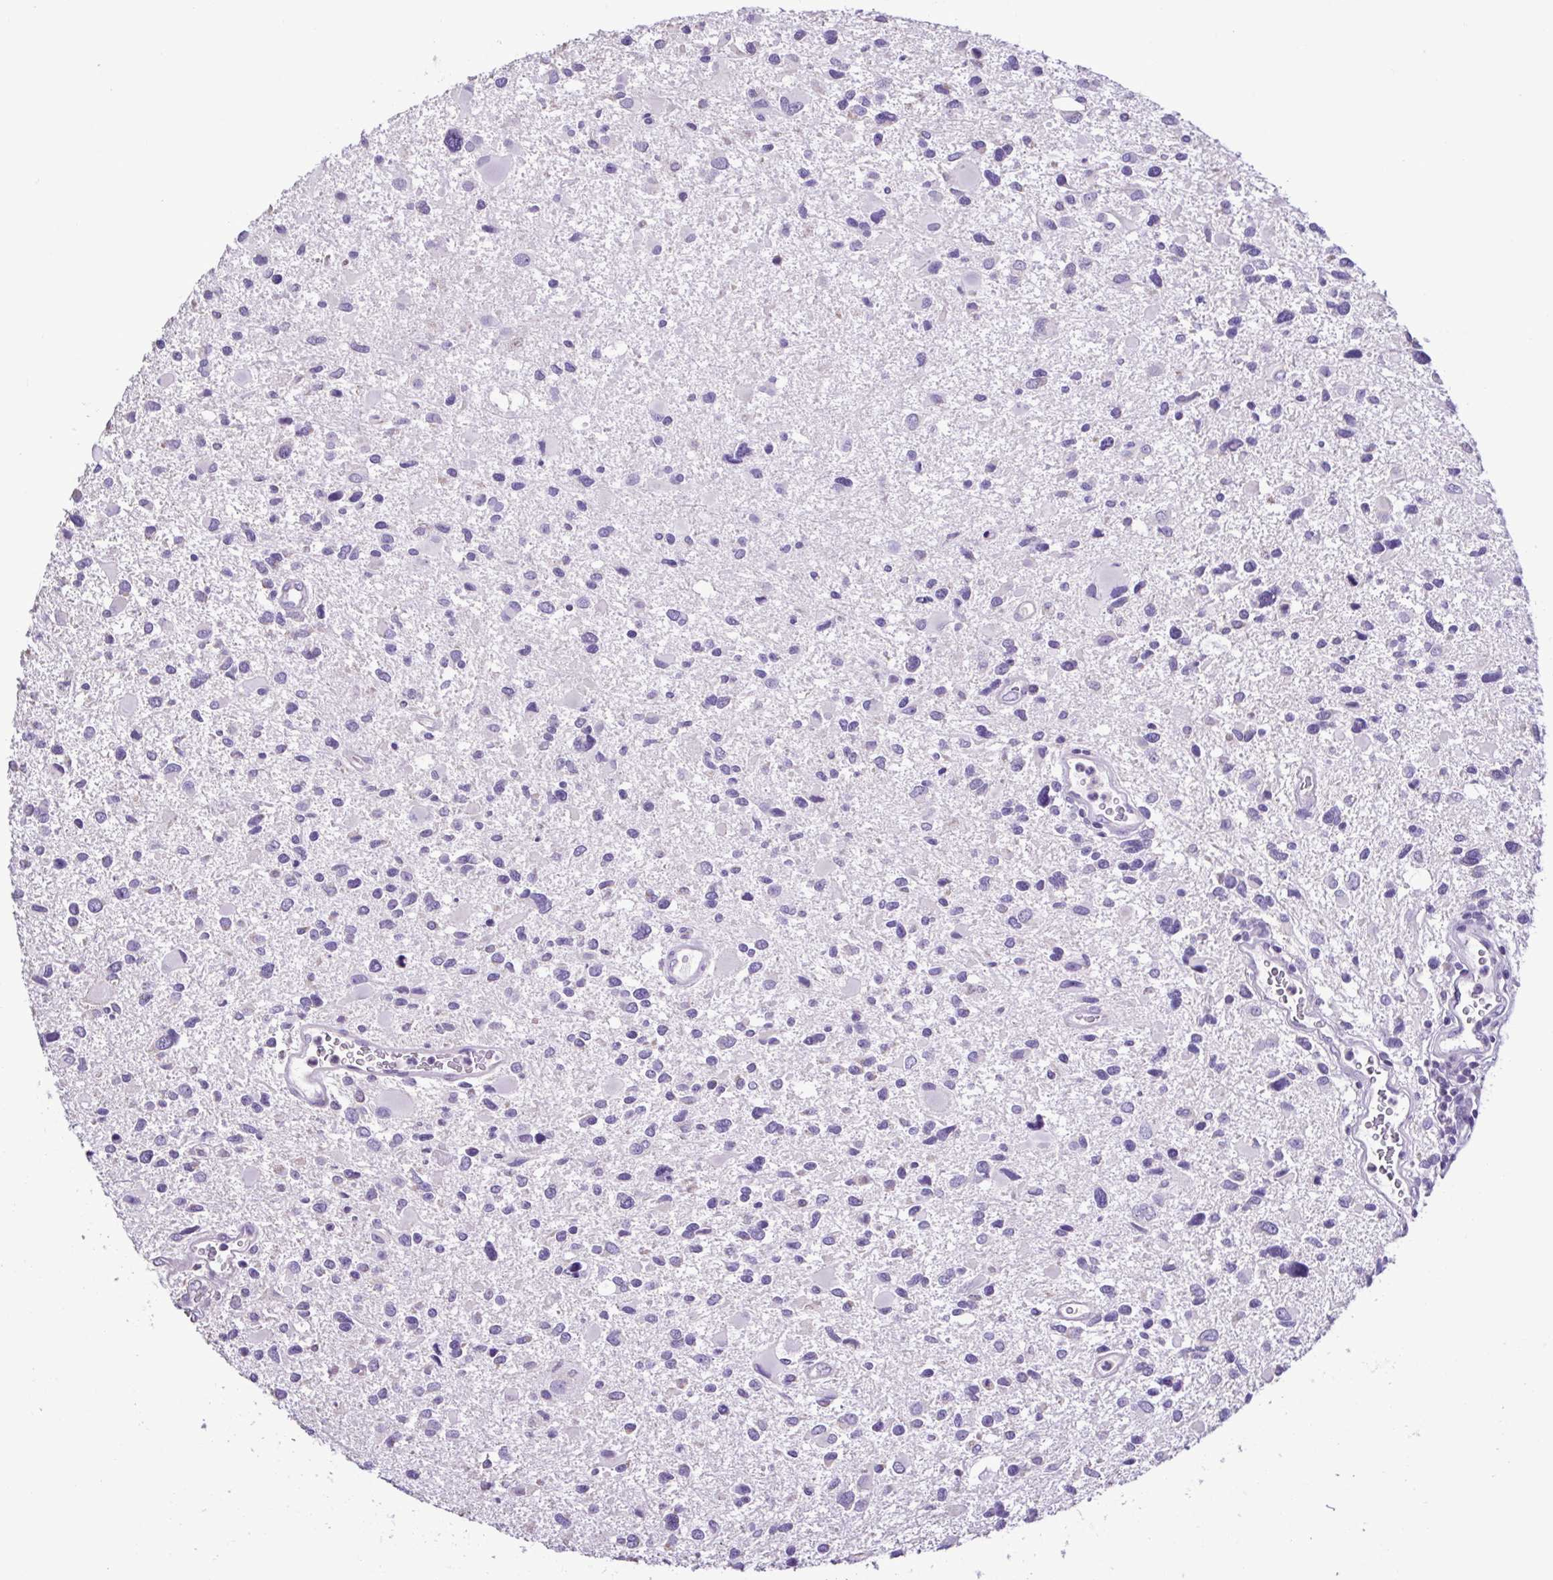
{"staining": {"intensity": "negative", "quantity": "none", "location": "none"}, "tissue": "glioma", "cell_type": "Tumor cells", "image_type": "cancer", "snomed": [{"axis": "morphology", "description": "Glioma, malignant, Low grade"}, {"axis": "topography", "description": "Brain"}], "caption": "This is a histopathology image of immunohistochemistry staining of glioma, which shows no staining in tumor cells.", "gene": "PLA2G4E", "patient": {"sex": "female", "age": 32}}